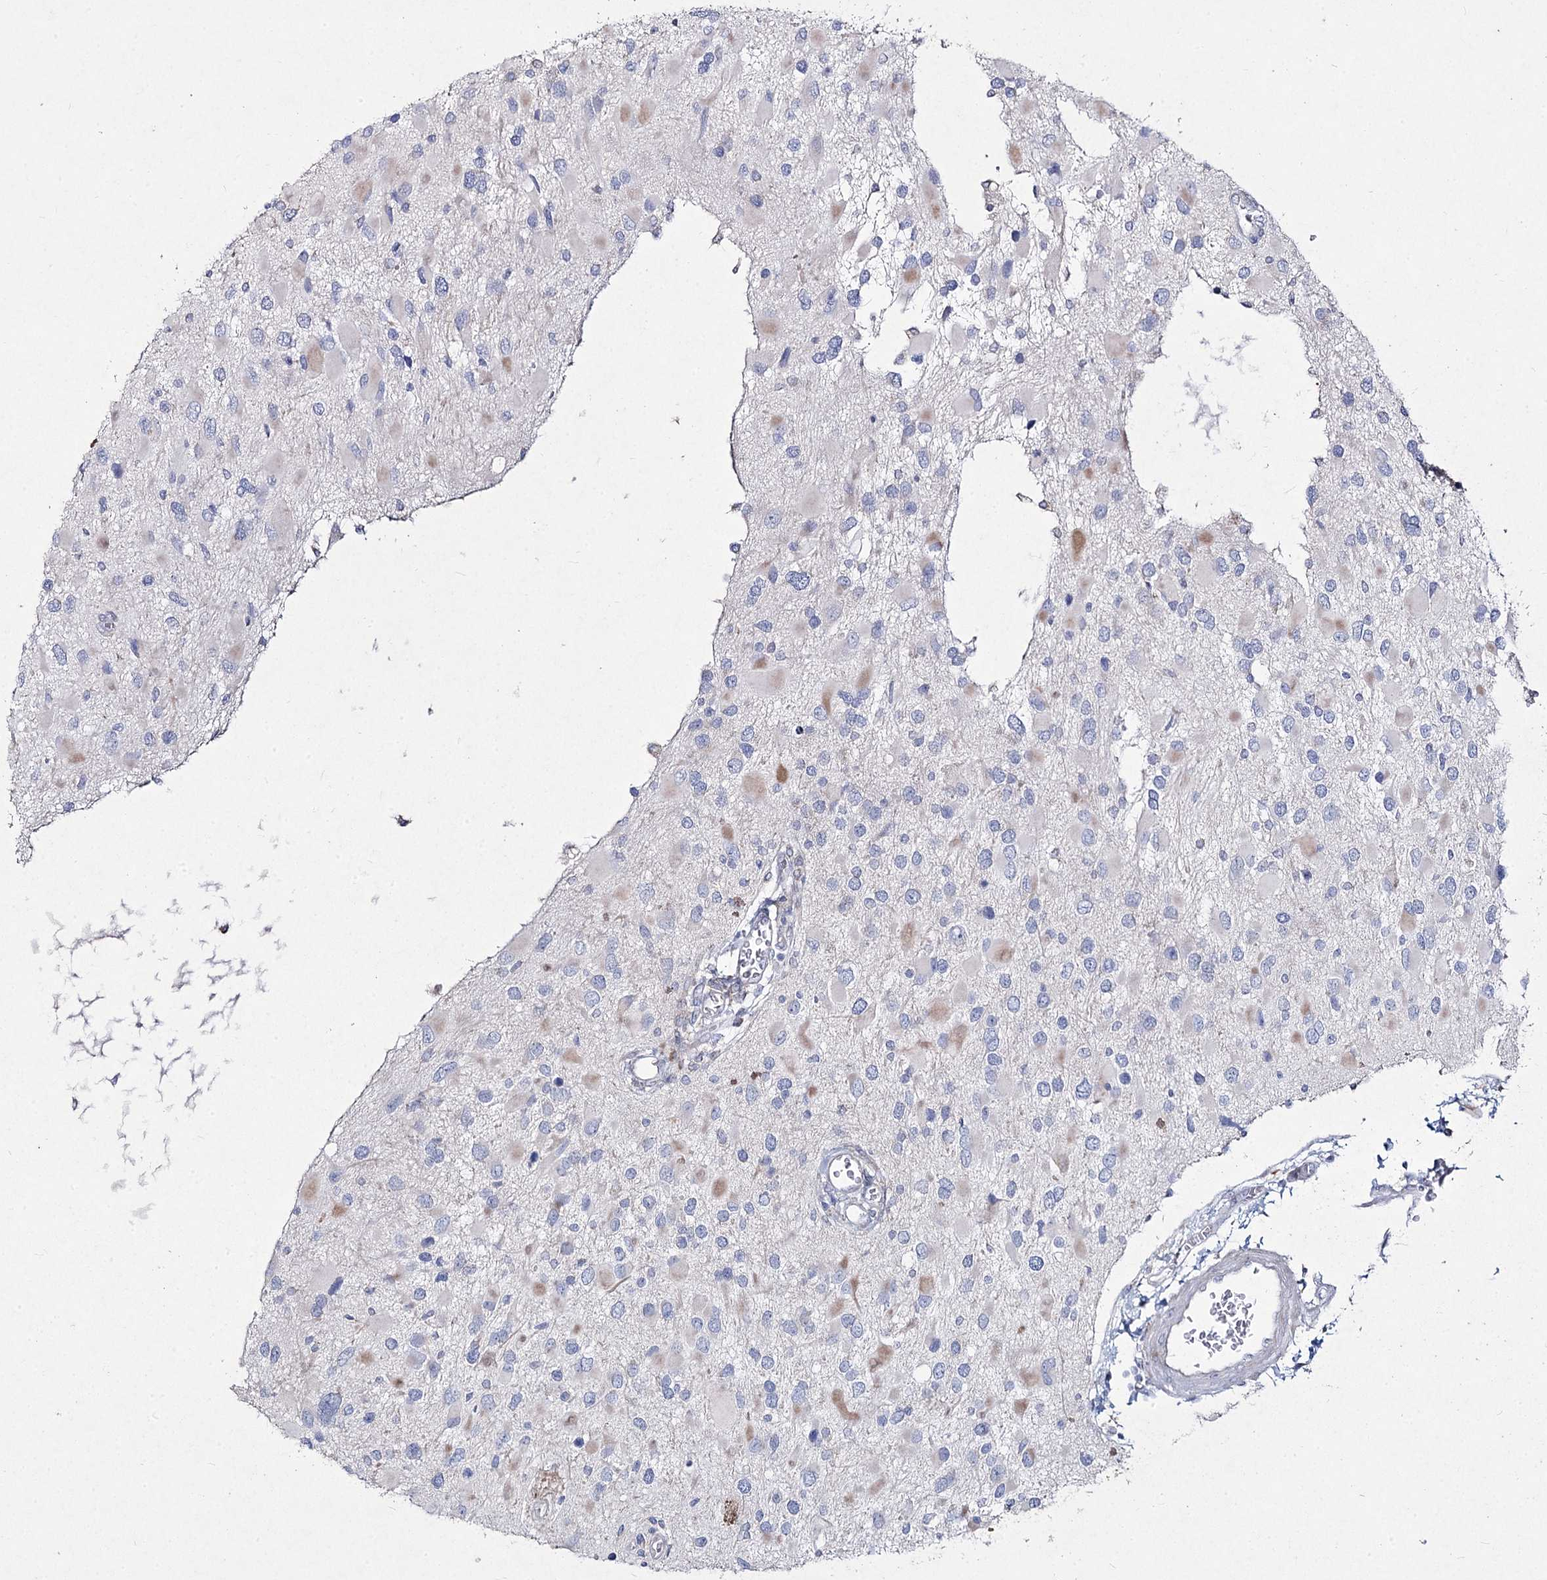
{"staining": {"intensity": "negative", "quantity": "none", "location": "none"}, "tissue": "glioma", "cell_type": "Tumor cells", "image_type": "cancer", "snomed": [{"axis": "morphology", "description": "Glioma, malignant, High grade"}, {"axis": "topography", "description": "Brain"}], "caption": "Tumor cells are negative for brown protein staining in malignant high-grade glioma.", "gene": "NIPAL4", "patient": {"sex": "male", "age": 53}}